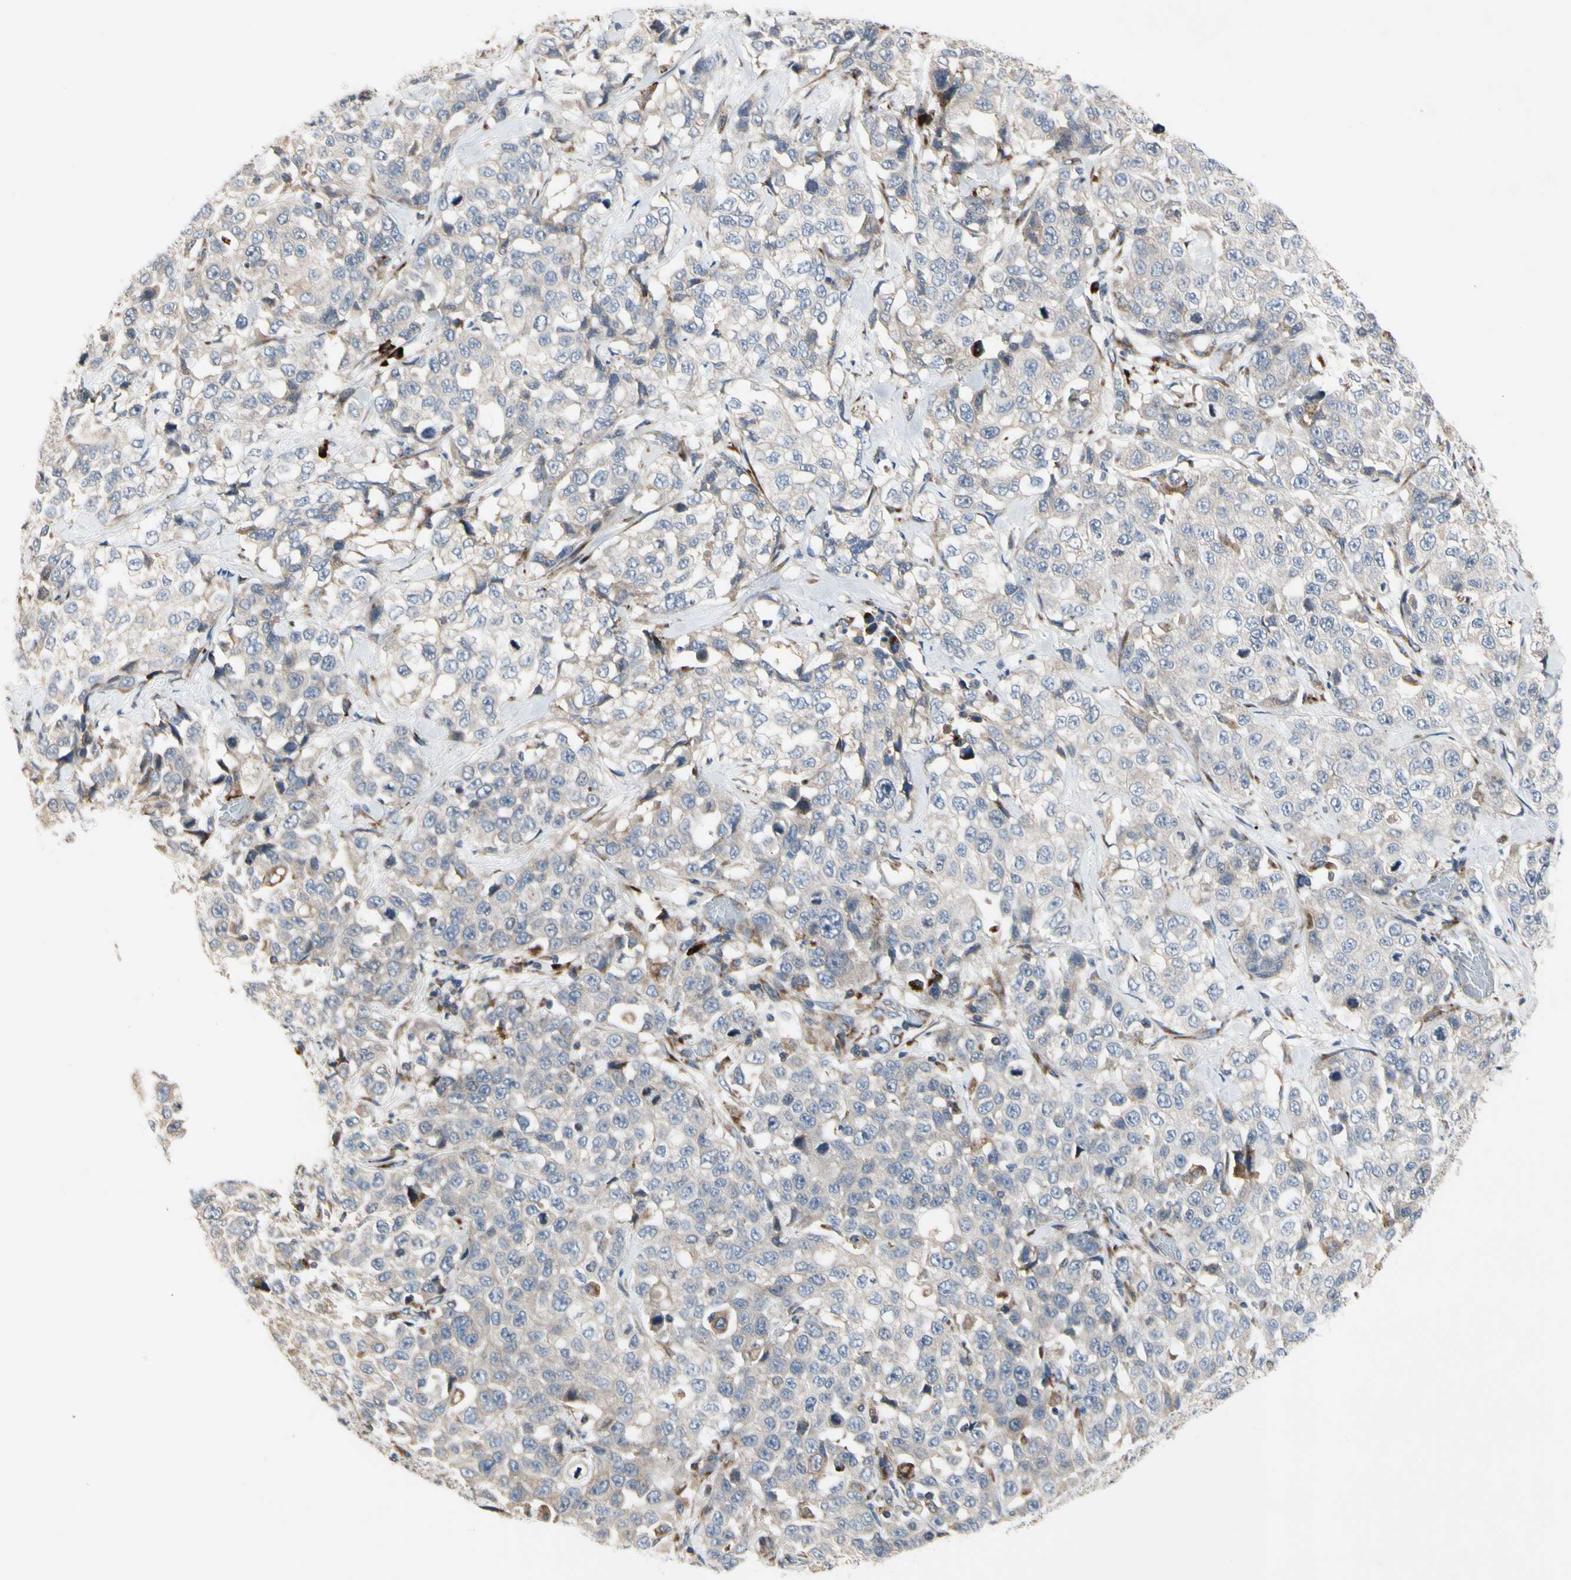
{"staining": {"intensity": "weak", "quantity": ">75%", "location": "cytoplasmic/membranous"}, "tissue": "stomach cancer", "cell_type": "Tumor cells", "image_type": "cancer", "snomed": [{"axis": "morphology", "description": "Normal tissue, NOS"}, {"axis": "morphology", "description": "Adenocarcinoma, NOS"}, {"axis": "topography", "description": "Stomach"}], "caption": "Protein expression analysis of stomach cancer shows weak cytoplasmic/membranous expression in about >75% of tumor cells.", "gene": "MMEL1", "patient": {"sex": "male", "age": 48}}